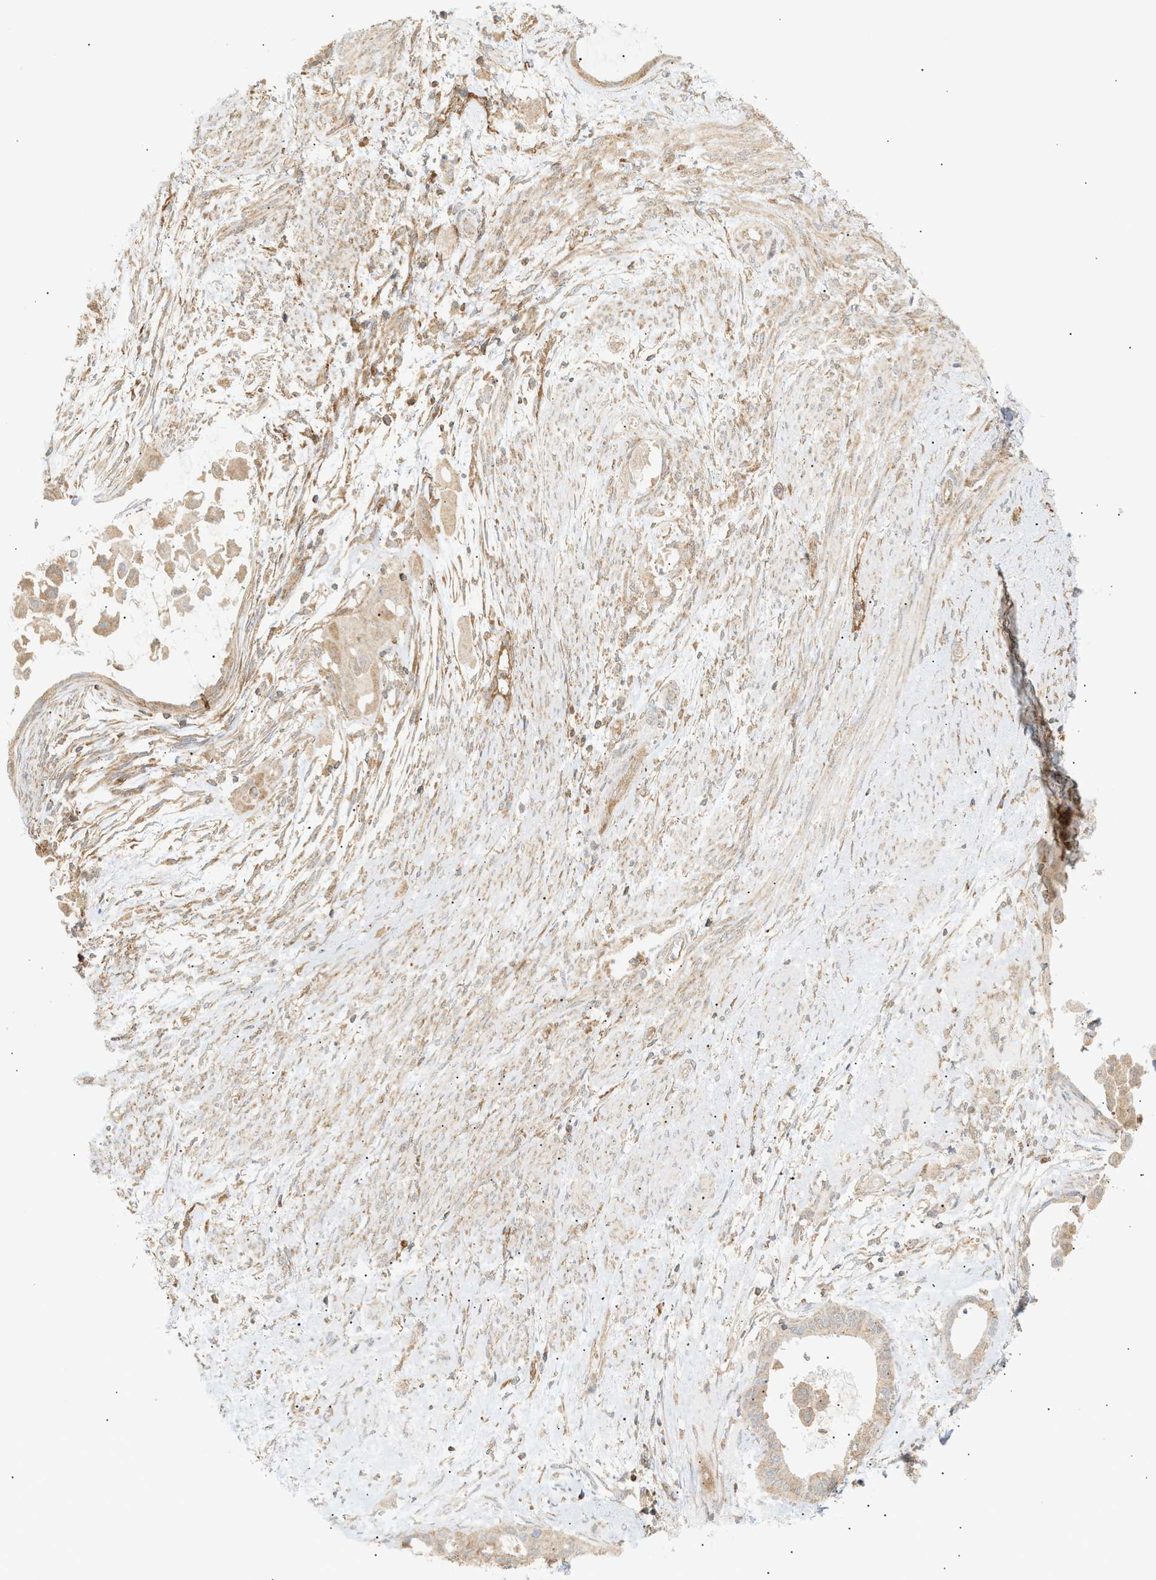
{"staining": {"intensity": "weak", "quantity": ">75%", "location": "cytoplasmic/membranous"}, "tissue": "cervical cancer", "cell_type": "Tumor cells", "image_type": "cancer", "snomed": [{"axis": "morphology", "description": "Normal tissue, NOS"}, {"axis": "morphology", "description": "Adenocarcinoma, NOS"}, {"axis": "topography", "description": "Cervix"}, {"axis": "topography", "description": "Endometrium"}], "caption": "IHC (DAB (3,3'-diaminobenzidine)) staining of human cervical adenocarcinoma exhibits weak cytoplasmic/membranous protein positivity in about >75% of tumor cells. (Brightfield microscopy of DAB IHC at high magnification).", "gene": "SHC1", "patient": {"sex": "female", "age": 86}}